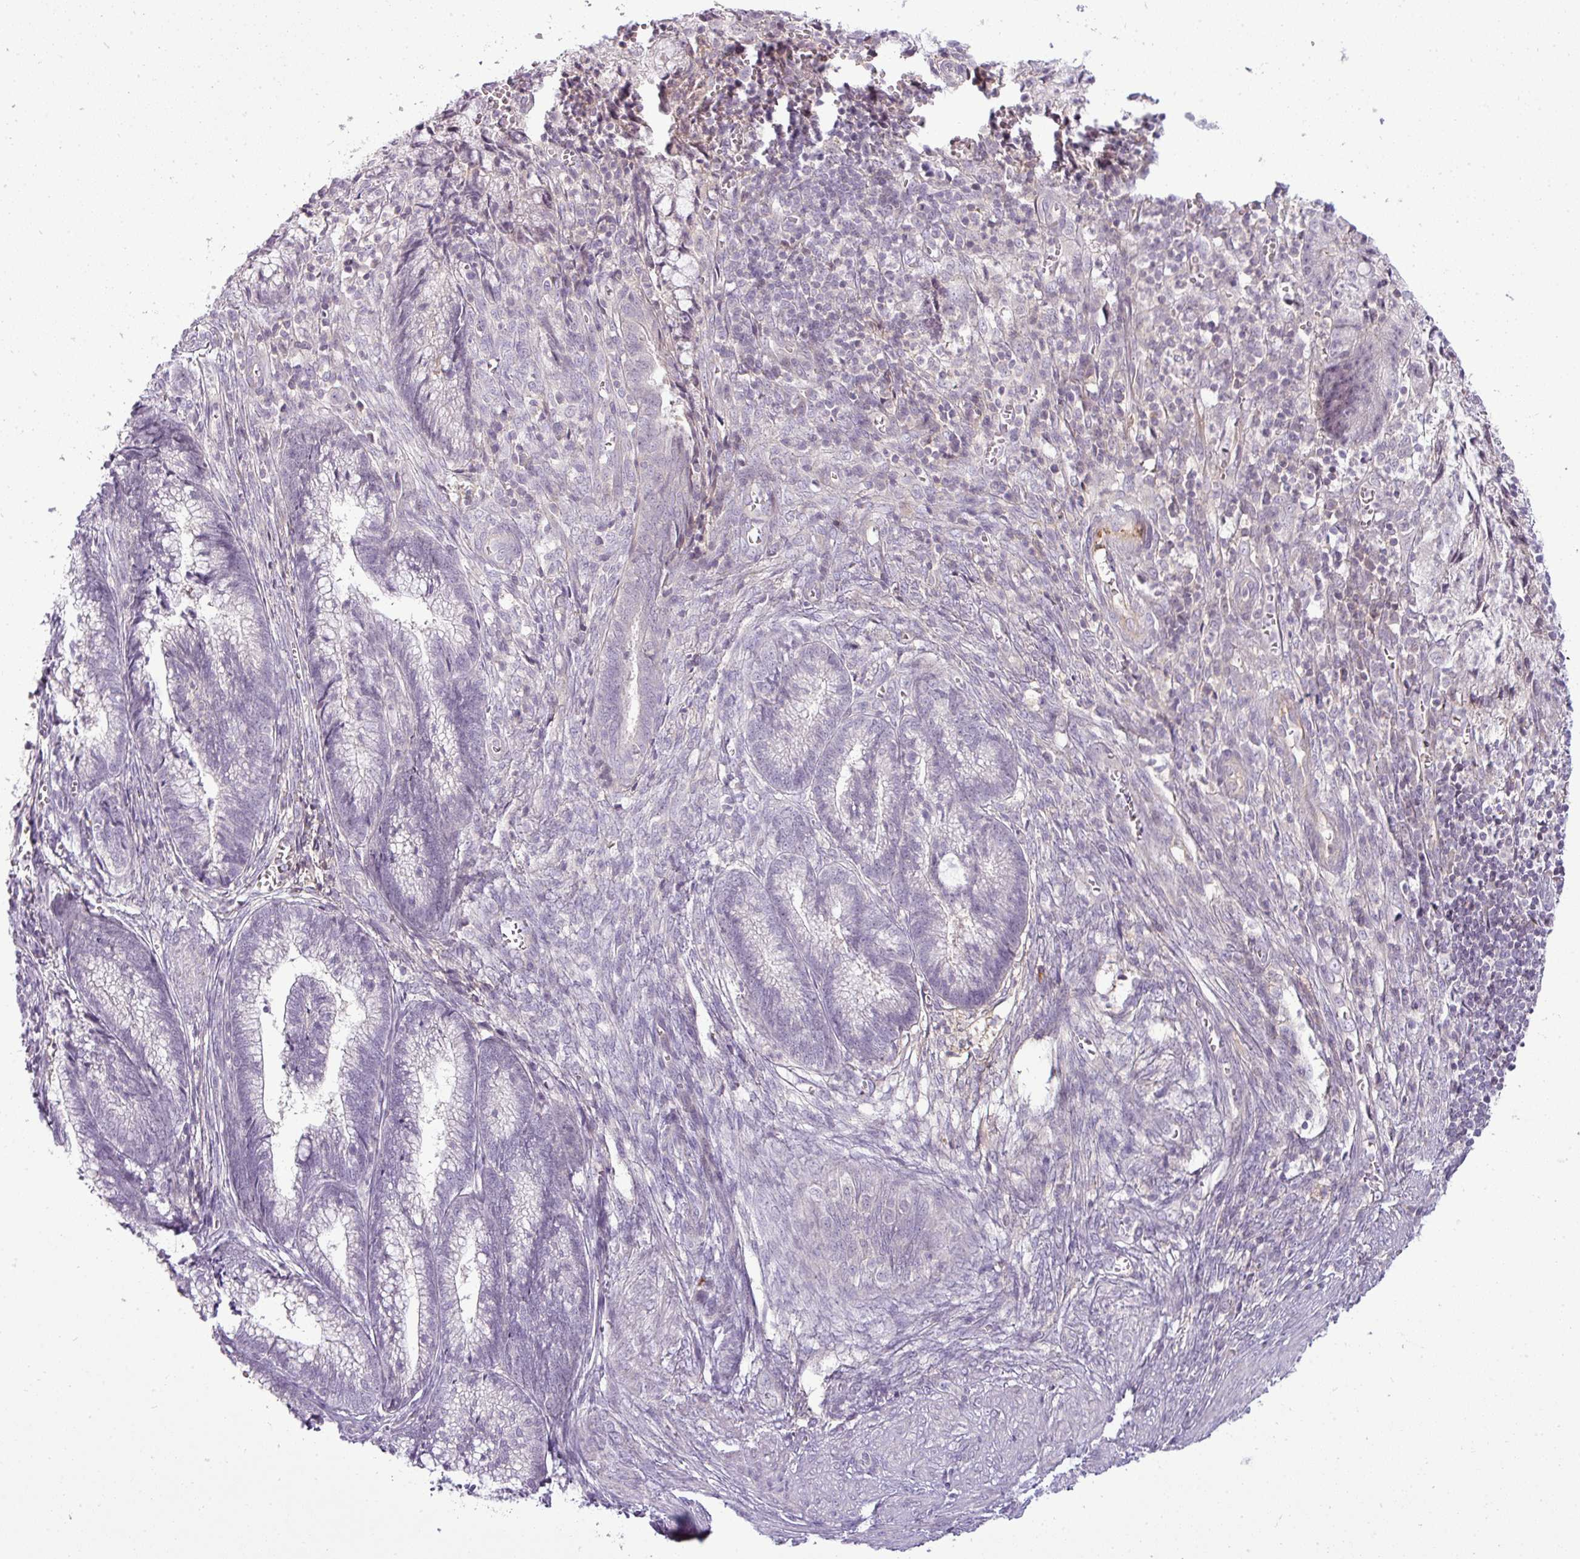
{"staining": {"intensity": "negative", "quantity": "none", "location": "none"}, "tissue": "cervical cancer", "cell_type": "Tumor cells", "image_type": "cancer", "snomed": [{"axis": "morphology", "description": "Adenocarcinoma, NOS"}, {"axis": "topography", "description": "Cervix"}], "caption": "Protein analysis of cervical cancer (adenocarcinoma) exhibits no significant expression in tumor cells.", "gene": "APOM", "patient": {"sex": "female", "age": 44}}